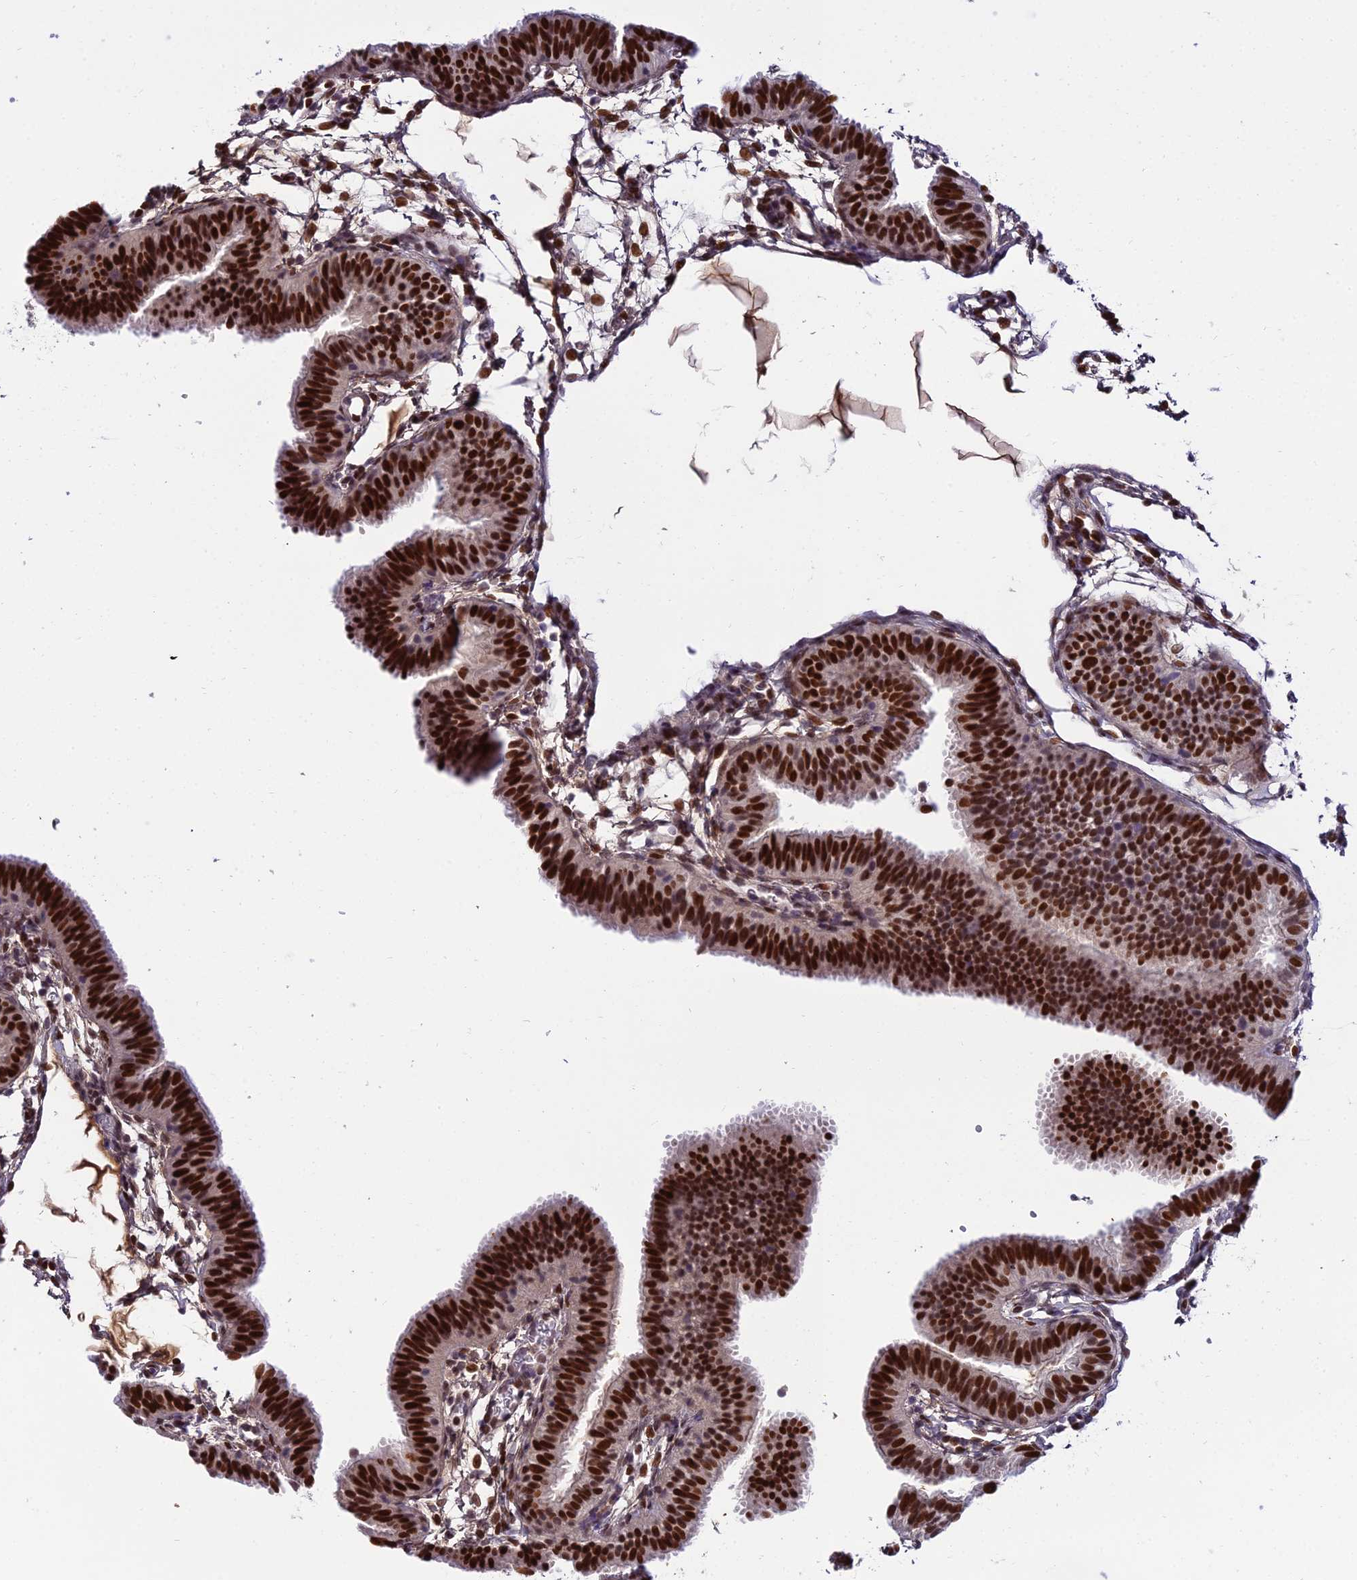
{"staining": {"intensity": "strong", "quantity": ">75%", "location": "nuclear"}, "tissue": "fallopian tube", "cell_type": "Glandular cells", "image_type": "normal", "snomed": [{"axis": "morphology", "description": "Normal tissue, NOS"}, {"axis": "topography", "description": "Fallopian tube"}], "caption": "IHC staining of unremarkable fallopian tube, which reveals high levels of strong nuclear positivity in approximately >75% of glandular cells indicating strong nuclear protein expression. The staining was performed using DAB (brown) for protein detection and nuclei were counterstained in hematoxylin (blue).", "gene": "ZNF707", "patient": {"sex": "female", "age": 35}}